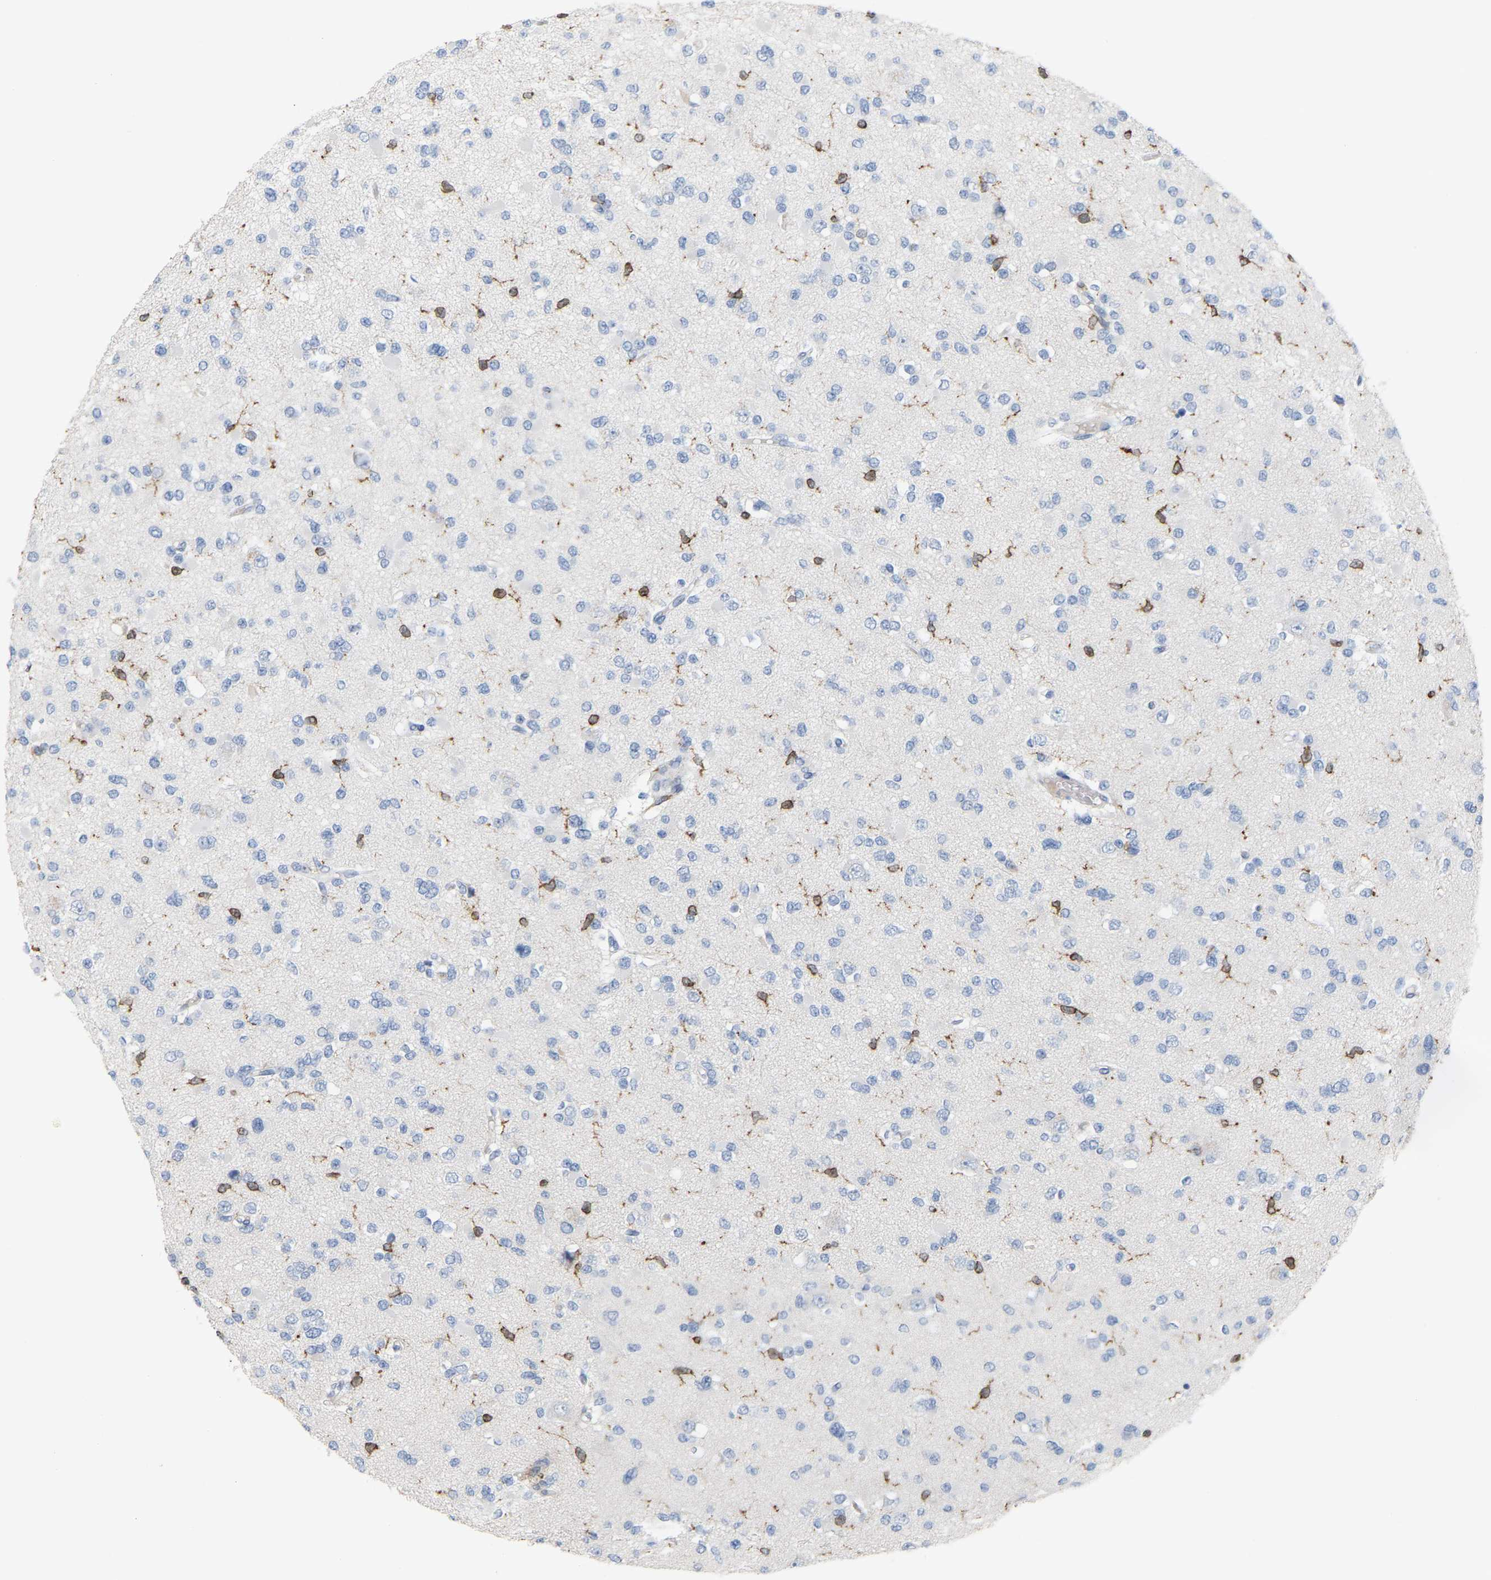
{"staining": {"intensity": "negative", "quantity": "none", "location": "none"}, "tissue": "glioma", "cell_type": "Tumor cells", "image_type": "cancer", "snomed": [{"axis": "morphology", "description": "Glioma, malignant, Low grade"}, {"axis": "topography", "description": "Brain"}], "caption": "This is a image of immunohistochemistry staining of glioma, which shows no positivity in tumor cells.", "gene": "PTGS1", "patient": {"sex": "female", "age": 22}}